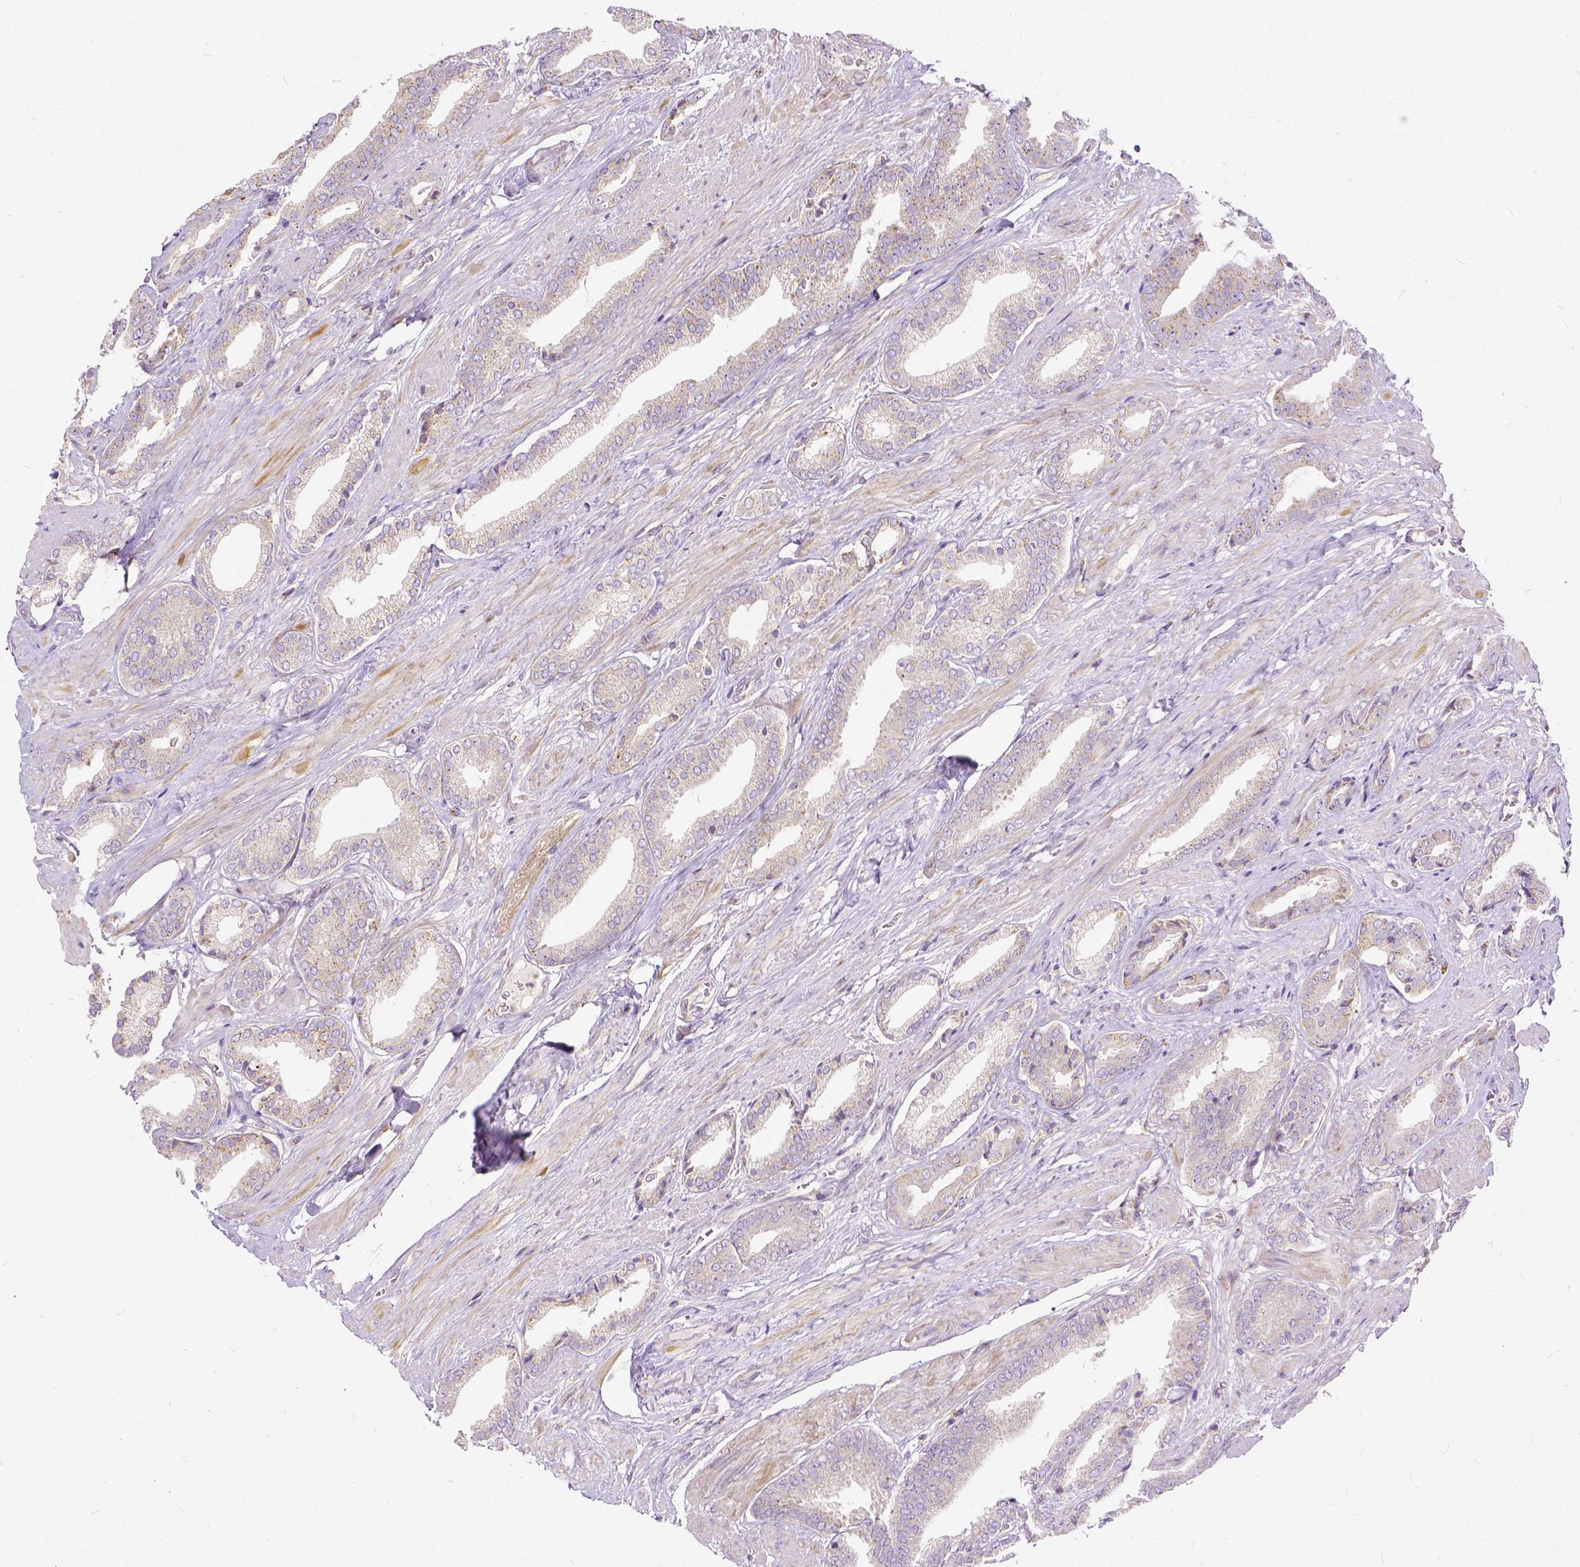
{"staining": {"intensity": "negative", "quantity": "none", "location": "none"}, "tissue": "prostate cancer", "cell_type": "Tumor cells", "image_type": "cancer", "snomed": [{"axis": "morphology", "description": "Adenocarcinoma, High grade"}, {"axis": "topography", "description": "Prostate"}], "caption": "Tumor cells show no significant positivity in prostate high-grade adenocarcinoma.", "gene": "CADM4", "patient": {"sex": "male", "age": 56}}